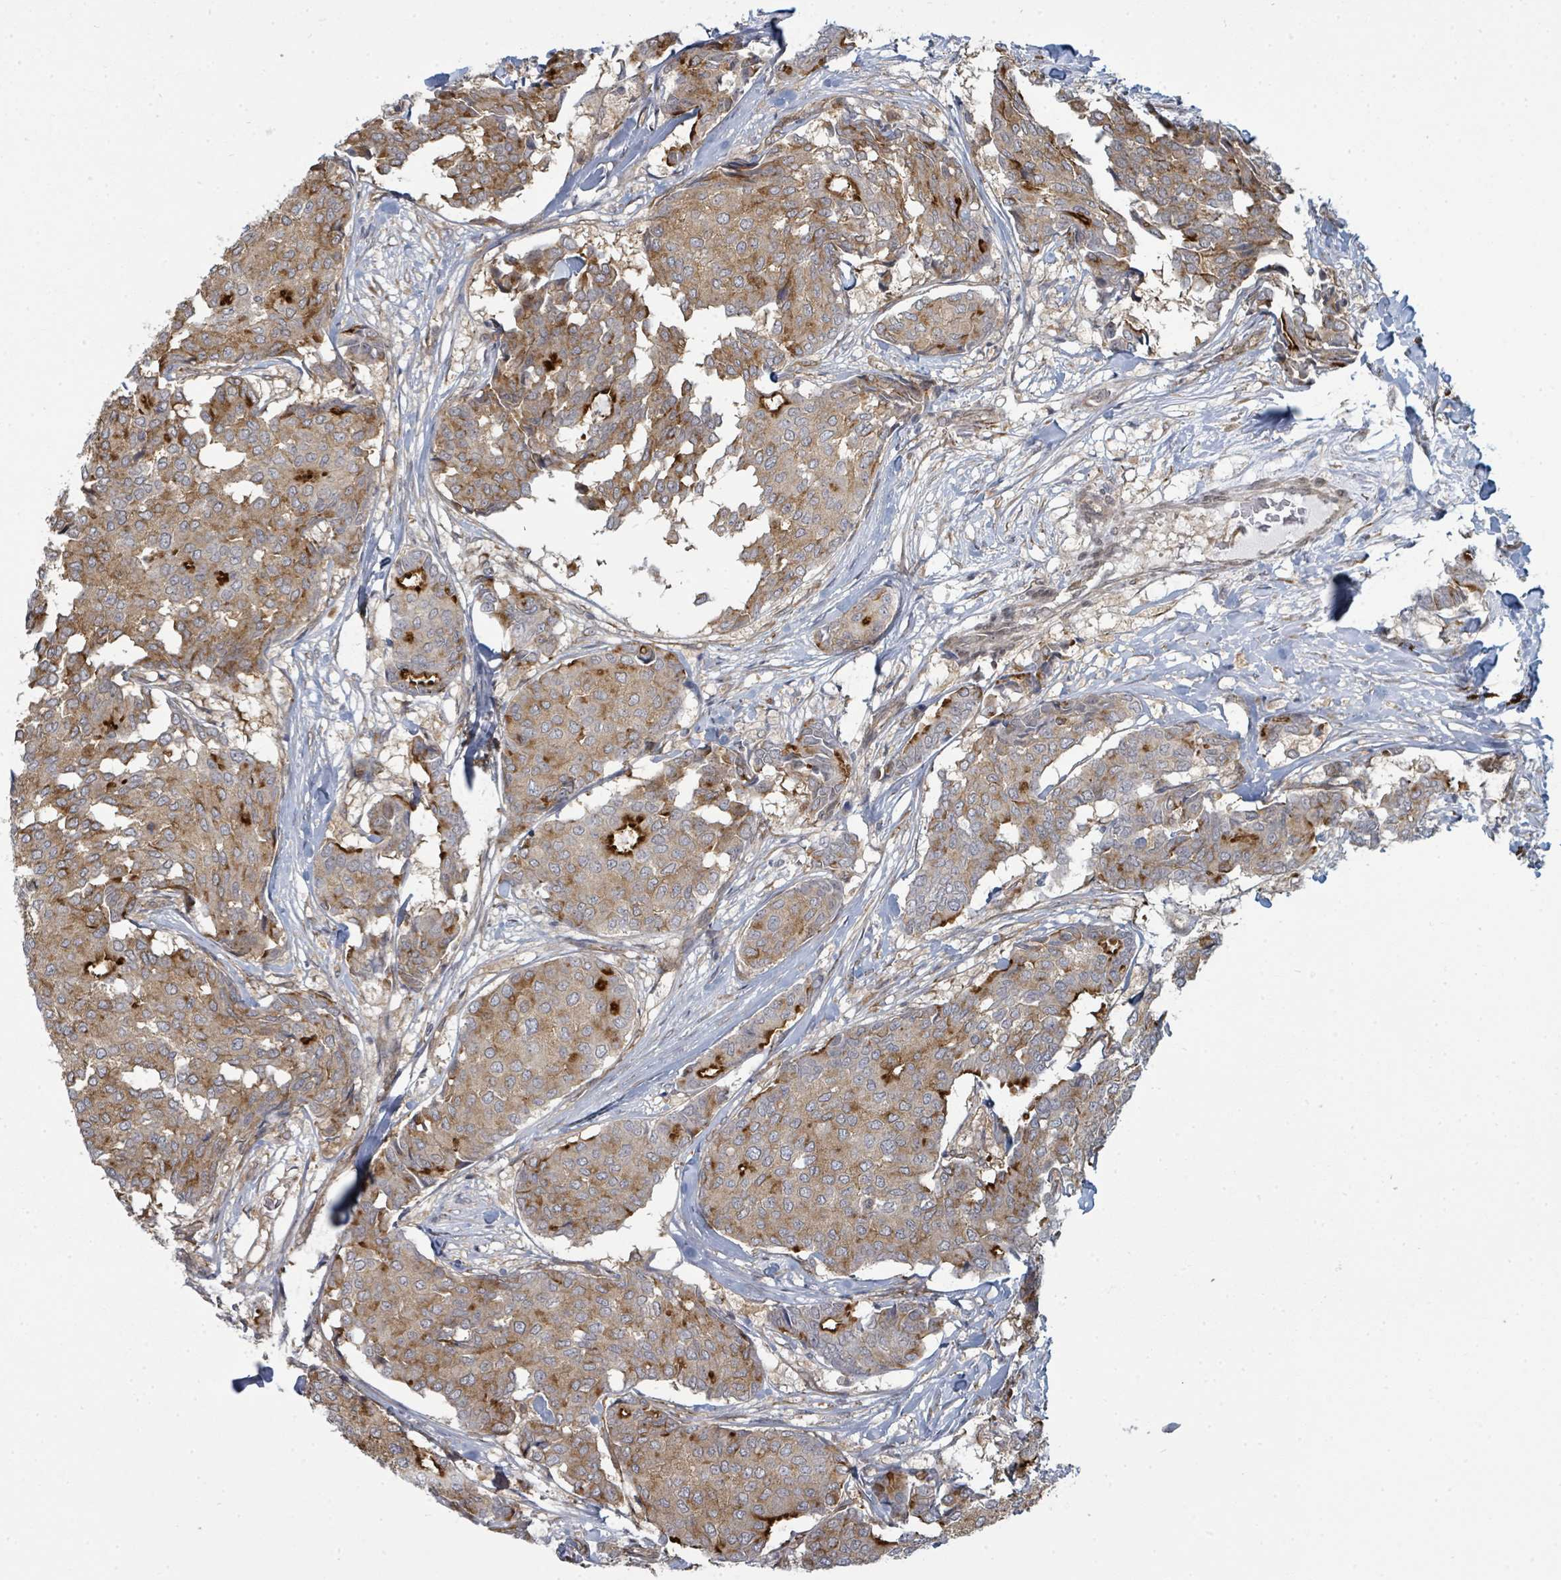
{"staining": {"intensity": "strong", "quantity": "25%-75%", "location": "cytoplasmic/membranous"}, "tissue": "breast cancer", "cell_type": "Tumor cells", "image_type": "cancer", "snomed": [{"axis": "morphology", "description": "Duct carcinoma"}, {"axis": "topography", "description": "Breast"}], "caption": "Immunohistochemistry (IHC) (DAB (3,3'-diaminobenzidine)) staining of breast cancer (intraductal carcinoma) displays strong cytoplasmic/membranous protein expression in about 25%-75% of tumor cells.", "gene": "PSMG2", "patient": {"sex": "female", "age": 75}}